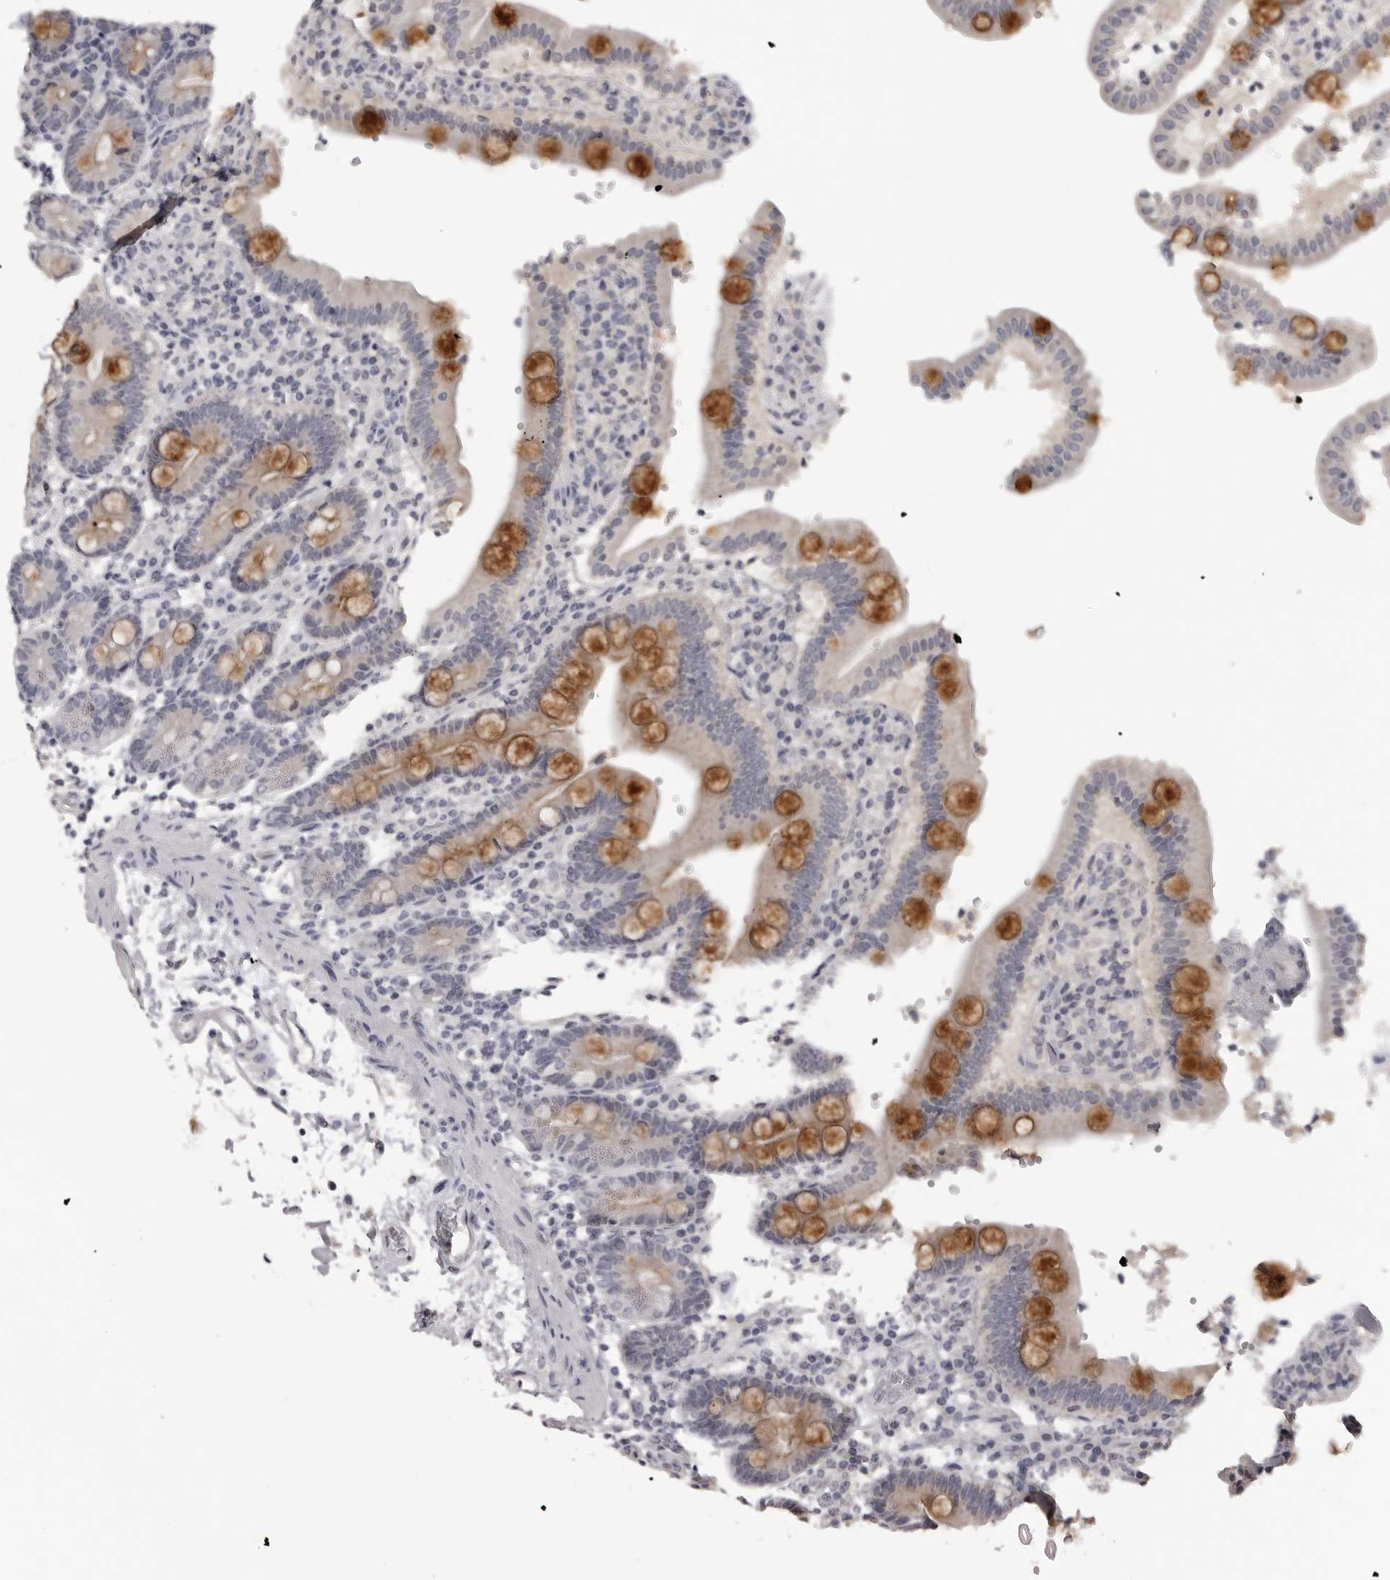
{"staining": {"intensity": "moderate", "quantity": "25%-75%", "location": "cytoplasmic/membranous"}, "tissue": "duodenum", "cell_type": "Glandular cells", "image_type": "normal", "snomed": [{"axis": "morphology", "description": "Normal tissue, NOS"}, {"axis": "topography", "description": "Small intestine, NOS"}], "caption": "Glandular cells demonstrate medium levels of moderate cytoplasmic/membranous positivity in about 25%-75% of cells in unremarkable human duodenum.", "gene": "GPN2", "patient": {"sex": "female", "age": 71}}